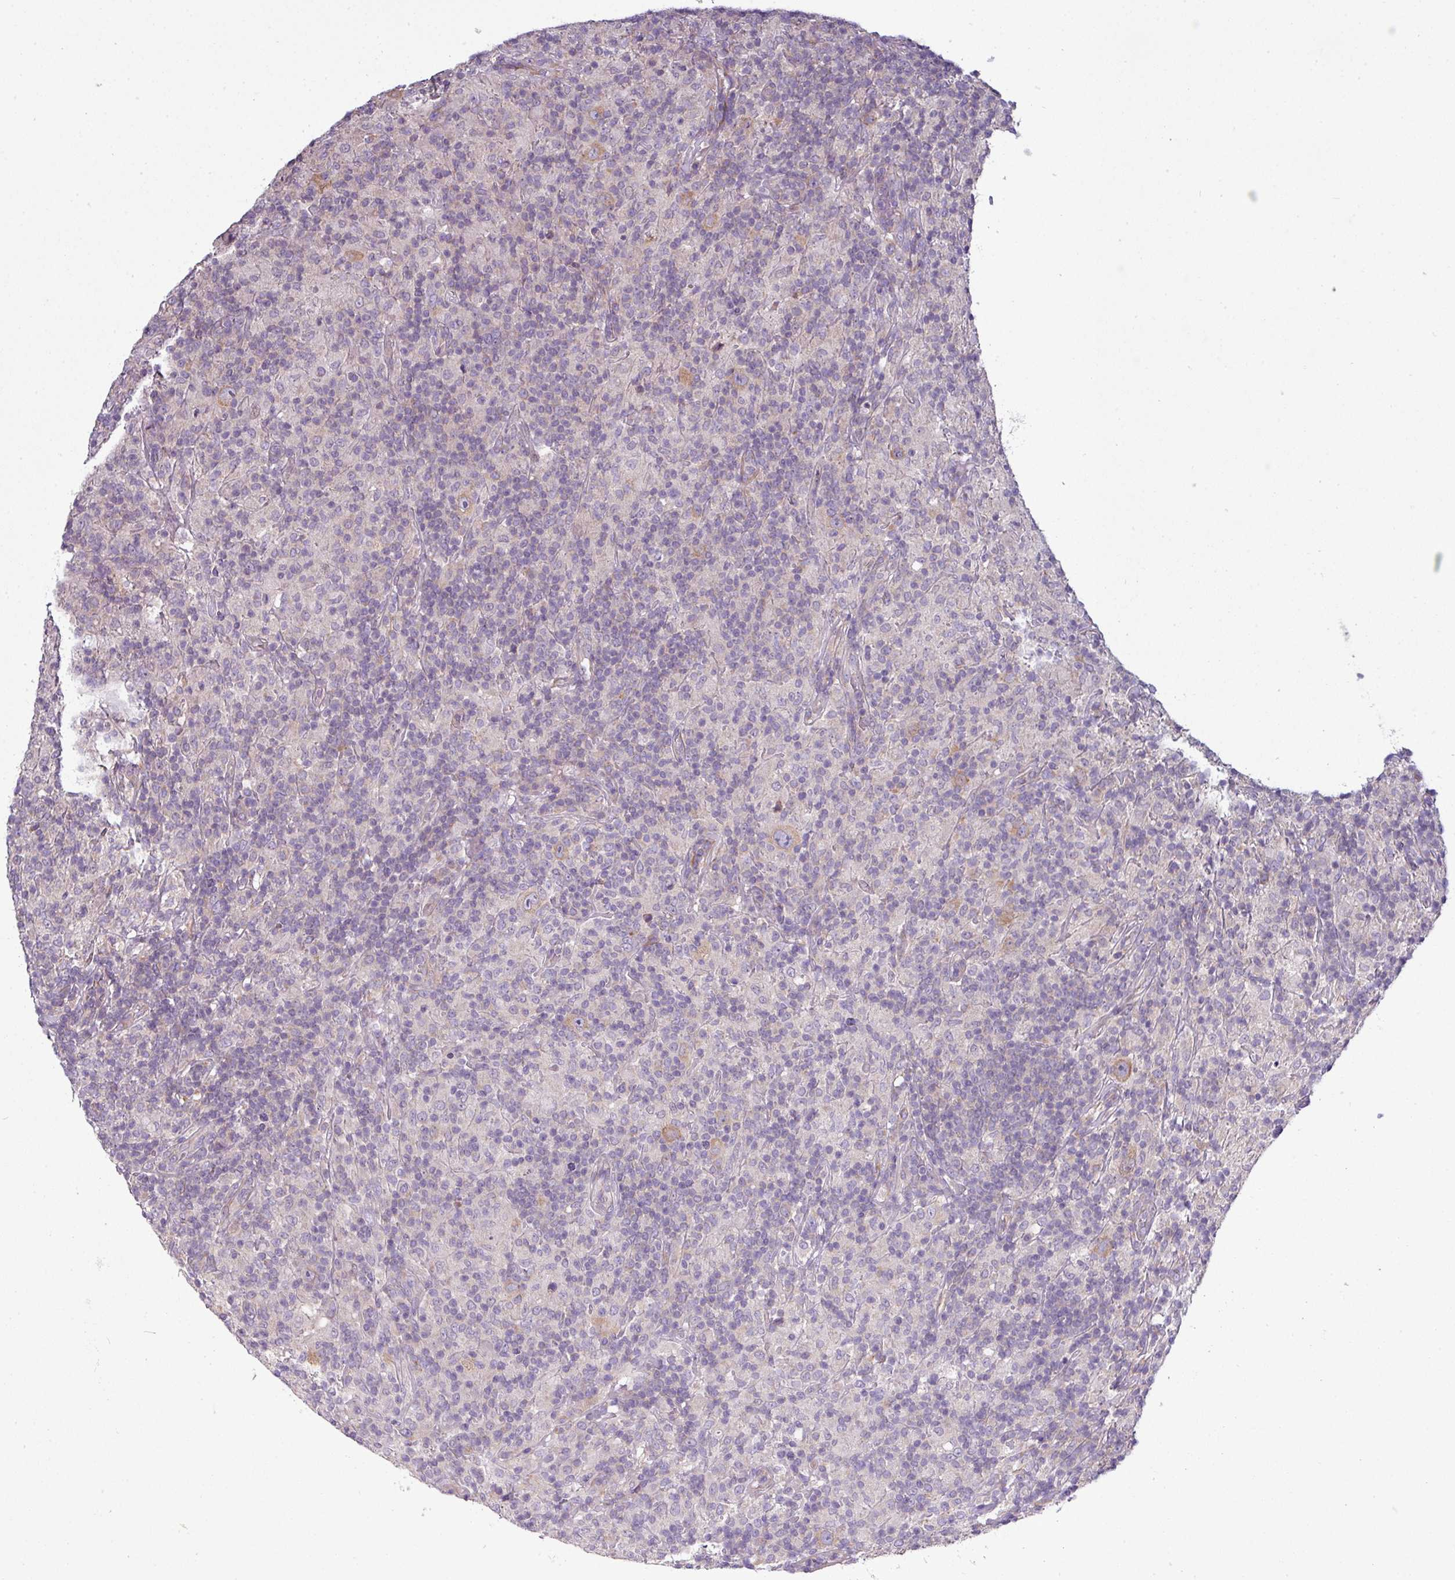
{"staining": {"intensity": "moderate", "quantity": ">75%", "location": "cytoplasmic/membranous"}, "tissue": "lymphoma", "cell_type": "Tumor cells", "image_type": "cancer", "snomed": [{"axis": "morphology", "description": "Hodgkin's disease, NOS"}, {"axis": "topography", "description": "Lymph node"}], "caption": "Protein expression by immunohistochemistry (IHC) exhibits moderate cytoplasmic/membranous staining in approximately >75% of tumor cells in lymphoma. (DAB = brown stain, brightfield microscopy at high magnification).", "gene": "AGAP5", "patient": {"sex": "male", "age": 70}}